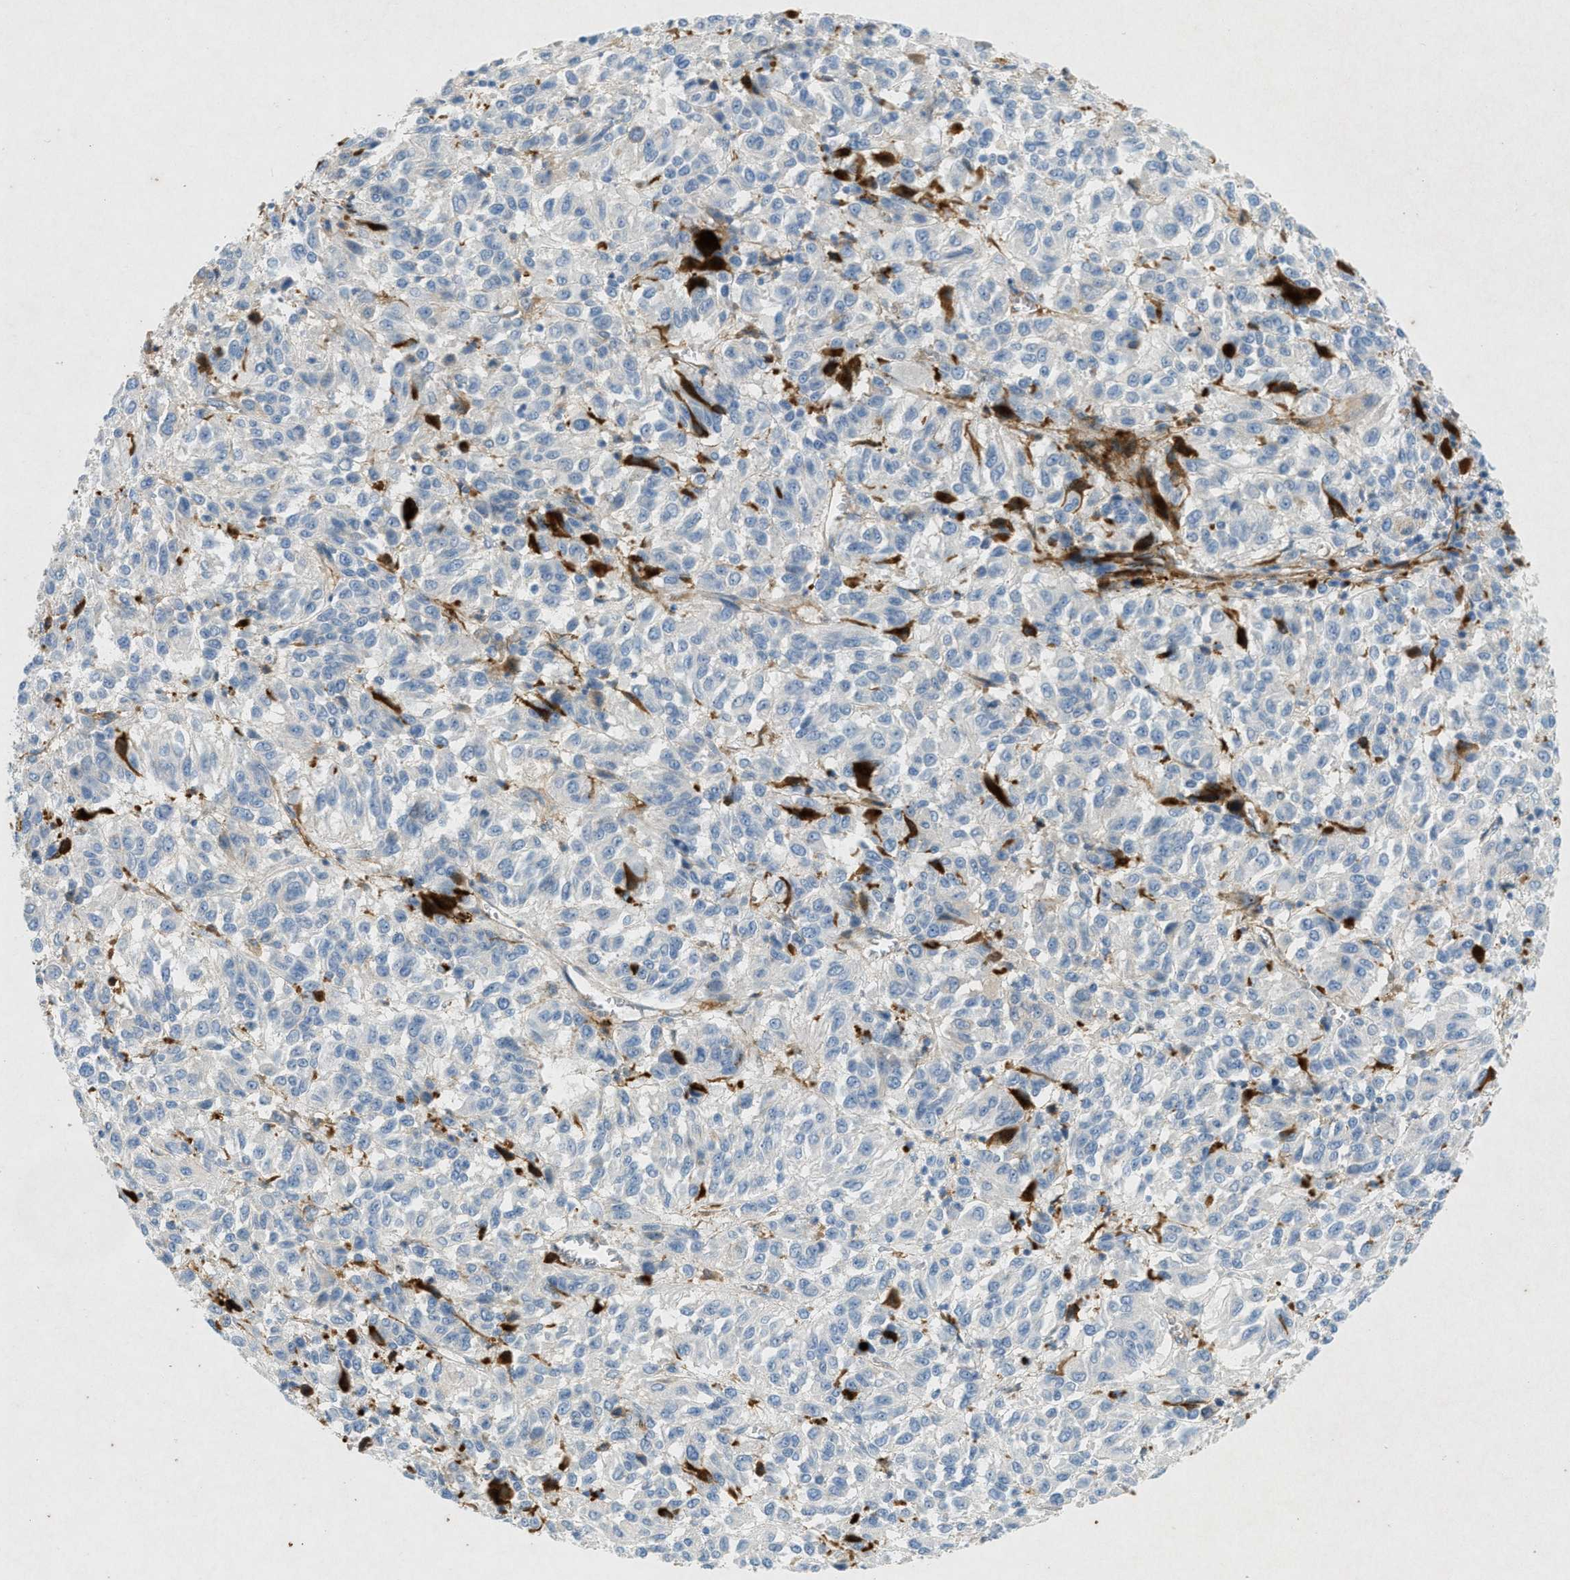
{"staining": {"intensity": "negative", "quantity": "none", "location": "none"}, "tissue": "melanoma", "cell_type": "Tumor cells", "image_type": "cancer", "snomed": [{"axis": "morphology", "description": "Malignant melanoma, Metastatic site"}, {"axis": "topography", "description": "Lung"}], "caption": "A high-resolution image shows immunohistochemistry (IHC) staining of malignant melanoma (metastatic site), which reveals no significant positivity in tumor cells.", "gene": "F2", "patient": {"sex": "male", "age": 64}}